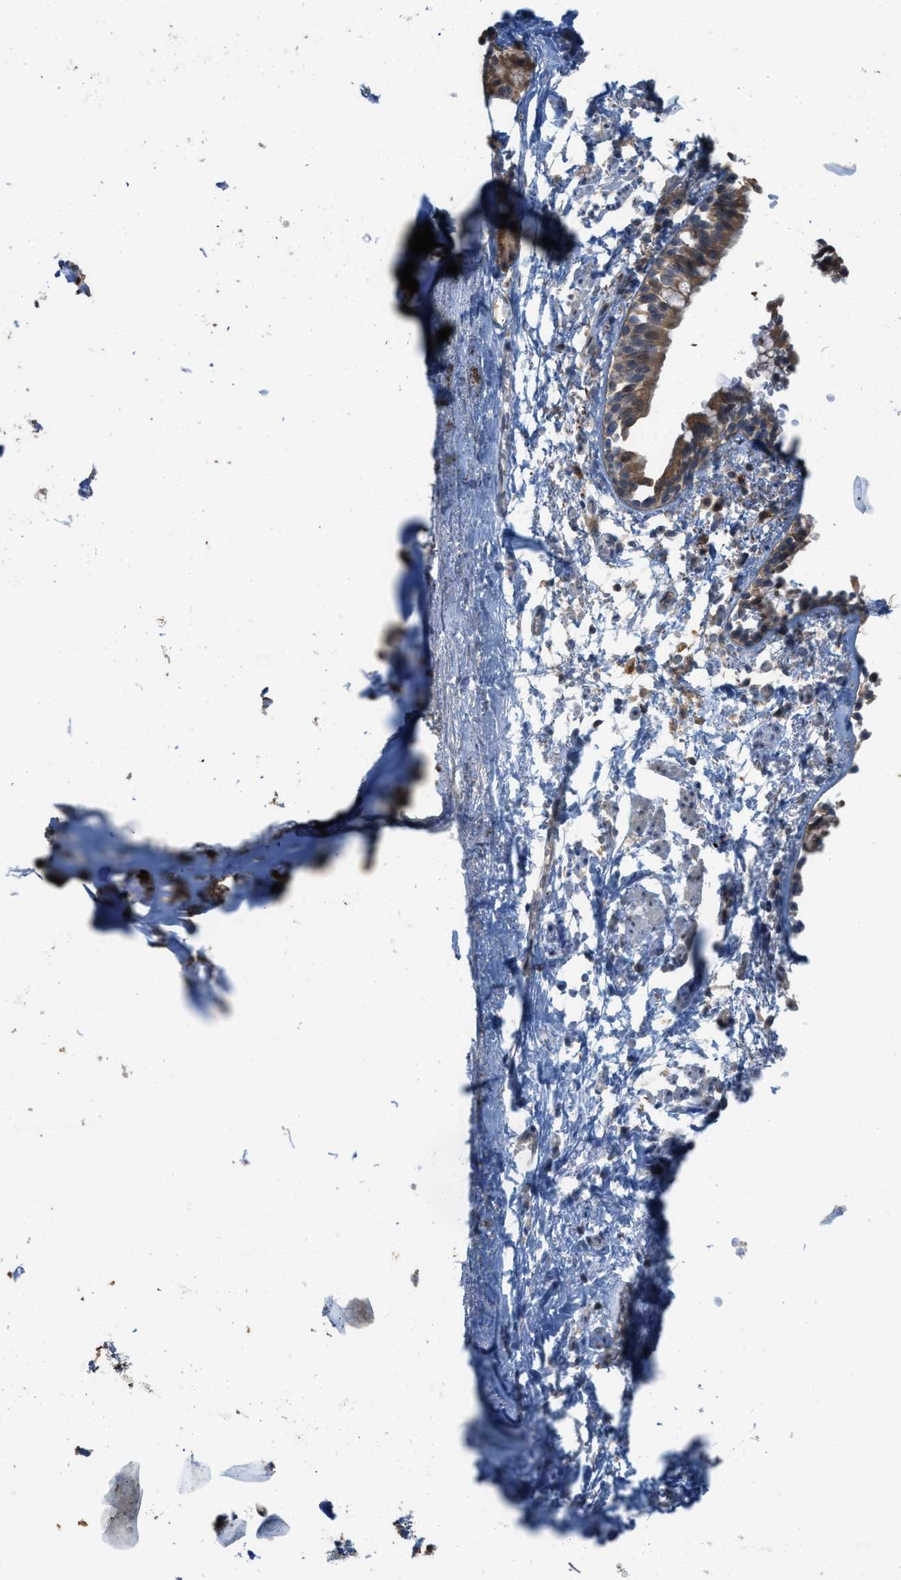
{"staining": {"intensity": "moderate", "quantity": ">75%", "location": "cytoplasmic/membranous"}, "tissue": "adipose tissue", "cell_type": "Adipocytes", "image_type": "normal", "snomed": [{"axis": "morphology", "description": "Normal tissue, NOS"}, {"axis": "topography", "description": "Cartilage tissue"}, {"axis": "topography", "description": "Lung"}], "caption": "A micrograph showing moderate cytoplasmic/membranous positivity in about >75% of adipocytes in normal adipose tissue, as visualized by brown immunohistochemical staining.", "gene": "PLAA", "patient": {"sex": "female", "age": 77}}